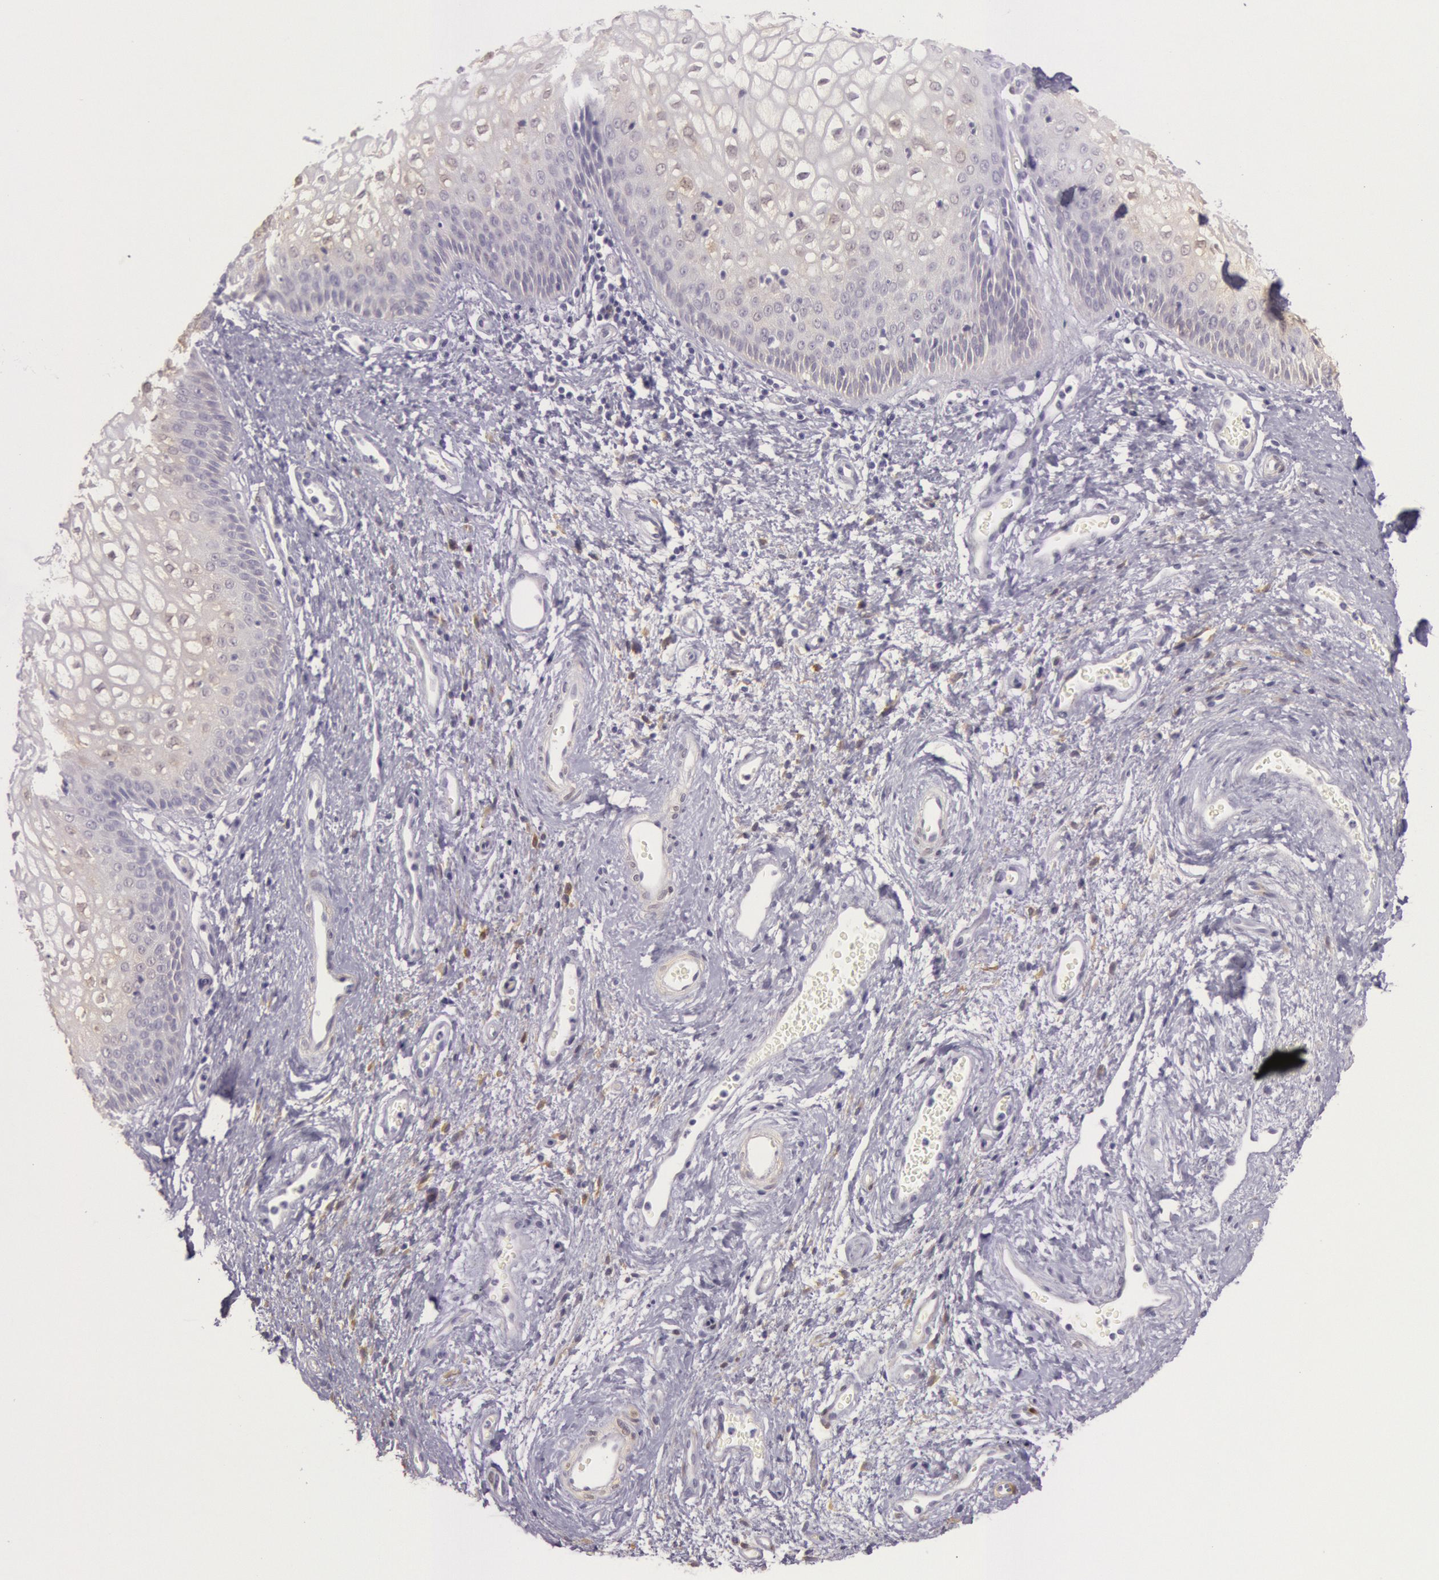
{"staining": {"intensity": "weak", "quantity": "<25%", "location": "cytoplasmic/membranous,nuclear"}, "tissue": "vagina", "cell_type": "Squamous epithelial cells", "image_type": "normal", "snomed": [{"axis": "morphology", "description": "Normal tissue, NOS"}, {"axis": "topography", "description": "Vagina"}], "caption": "Immunohistochemistry image of unremarkable vagina: vagina stained with DAB exhibits no significant protein staining in squamous epithelial cells.", "gene": "CKB", "patient": {"sex": "female", "age": 34}}